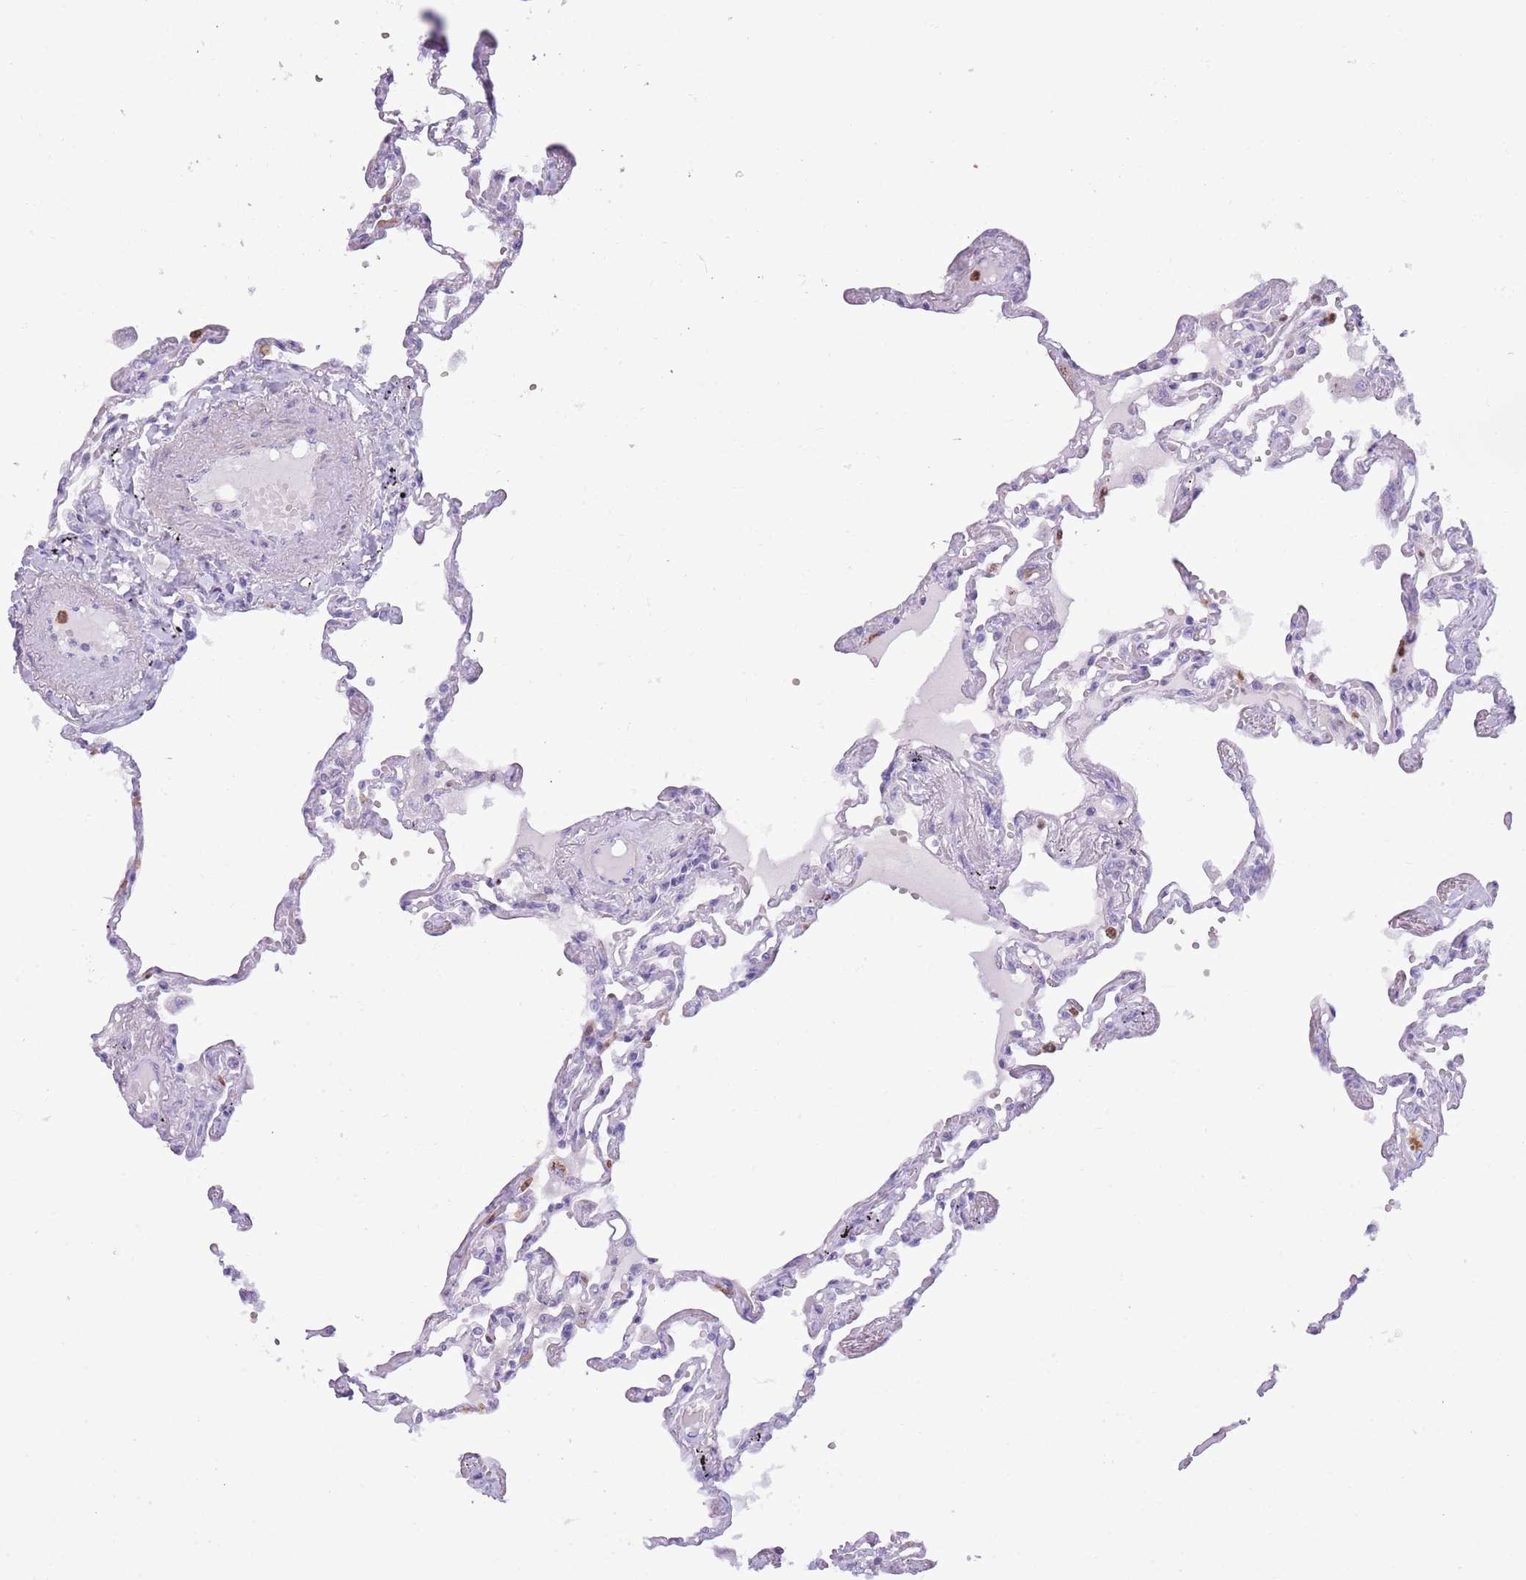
{"staining": {"intensity": "negative", "quantity": "none", "location": "none"}, "tissue": "lung", "cell_type": "Alveolar cells", "image_type": "normal", "snomed": [{"axis": "morphology", "description": "Normal tissue, NOS"}, {"axis": "topography", "description": "Lung"}], "caption": "High power microscopy photomicrograph of an immunohistochemistry image of benign lung, revealing no significant positivity in alveolar cells.", "gene": "OR6M1", "patient": {"sex": "female", "age": 67}}